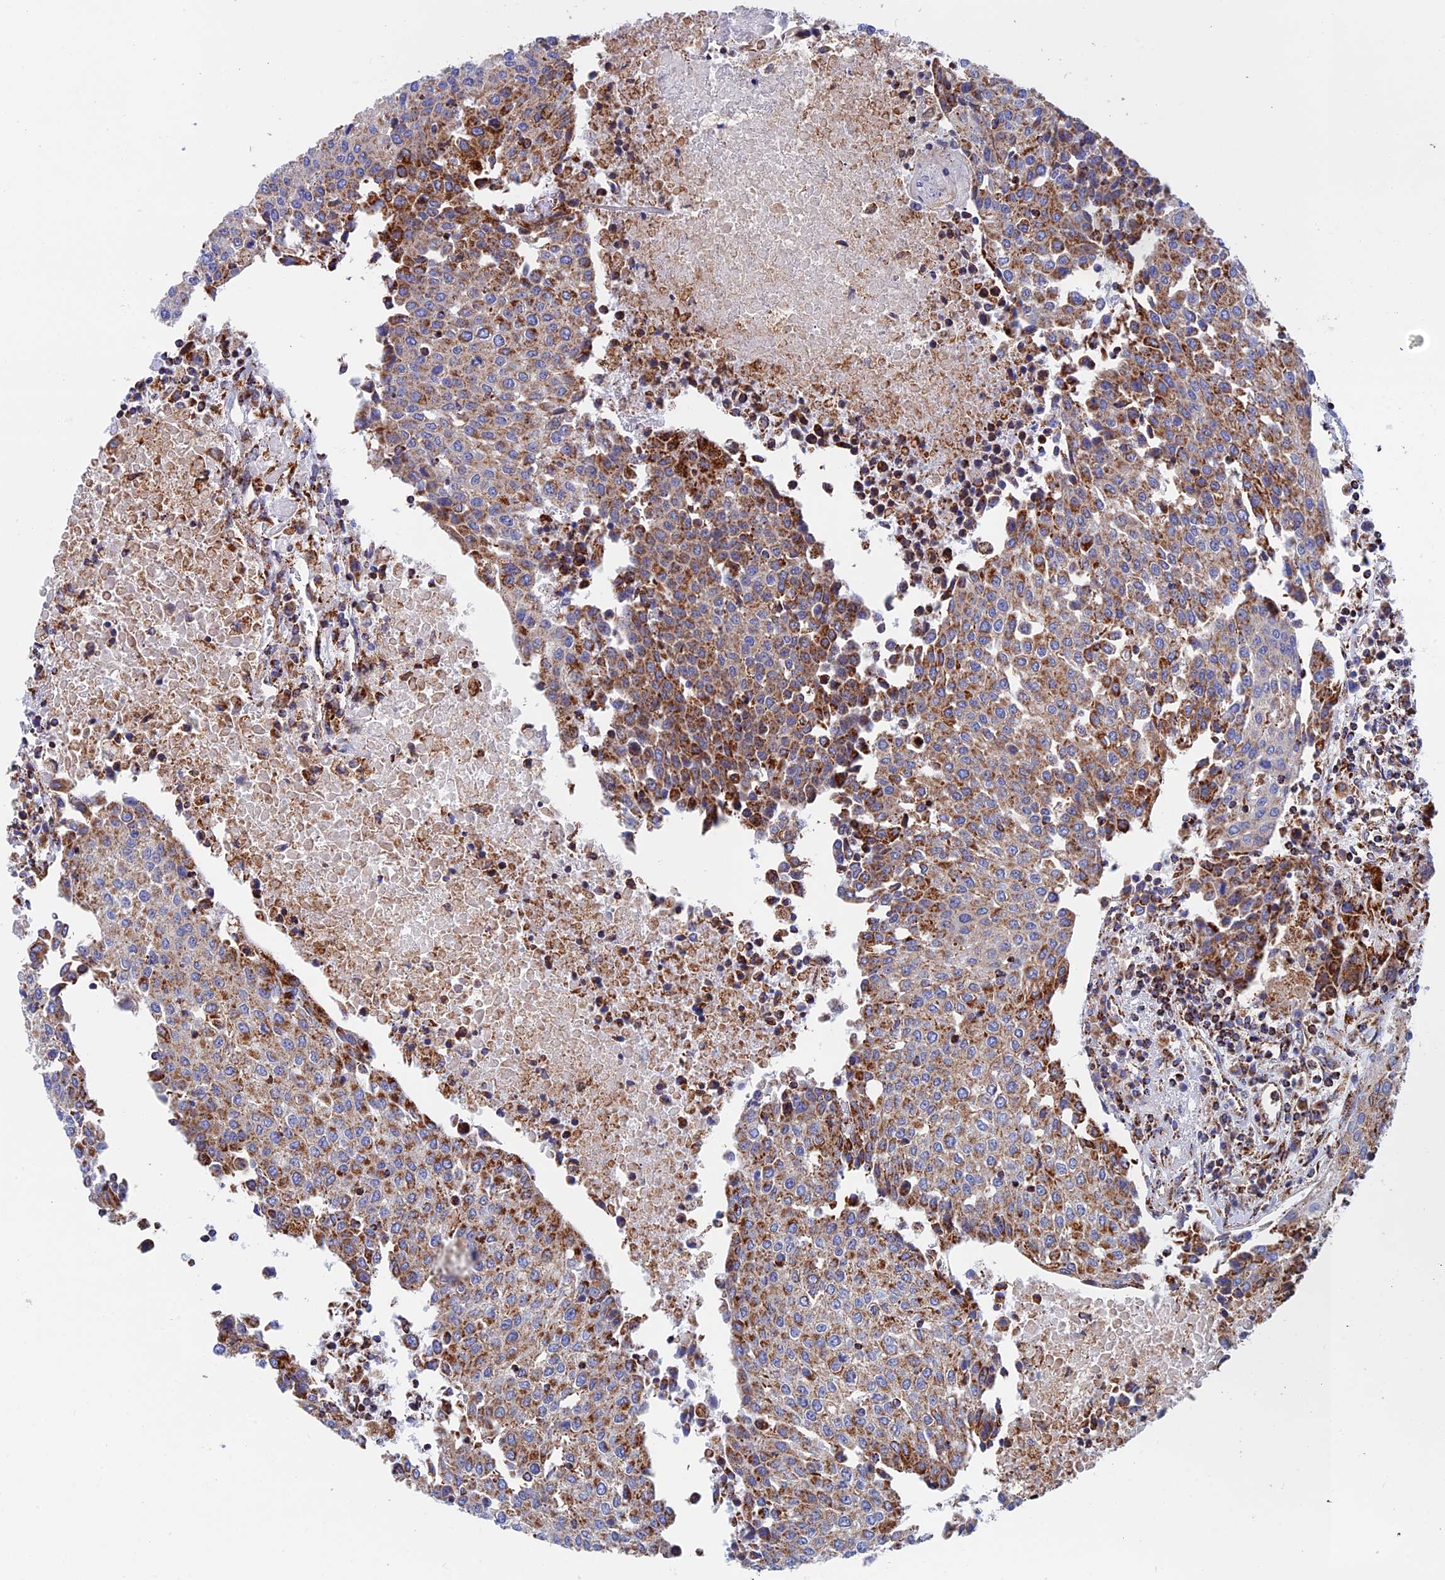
{"staining": {"intensity": "strong", "quantity": "25%-75%", "location": "cytoplasmic/membranous"}, "tissue": "urothelial cancer", "cell_type": "Tumor cells", "image_type": "cancer", "snomed": [{"axis": "morphology", "description": "Urothelial carcinoma, High grade"}, {"axis": "topography", "description": "Urinary bladder"}], "caption": "High-grade urothelial carcinoma tissue exhibits strong cytoplasmic/membranous expression in about 25%-75% of tumor cells, visualized by immunohistochemistry.", "gene": "WDR83", "patient": {"sex": "female", "age": 85}}